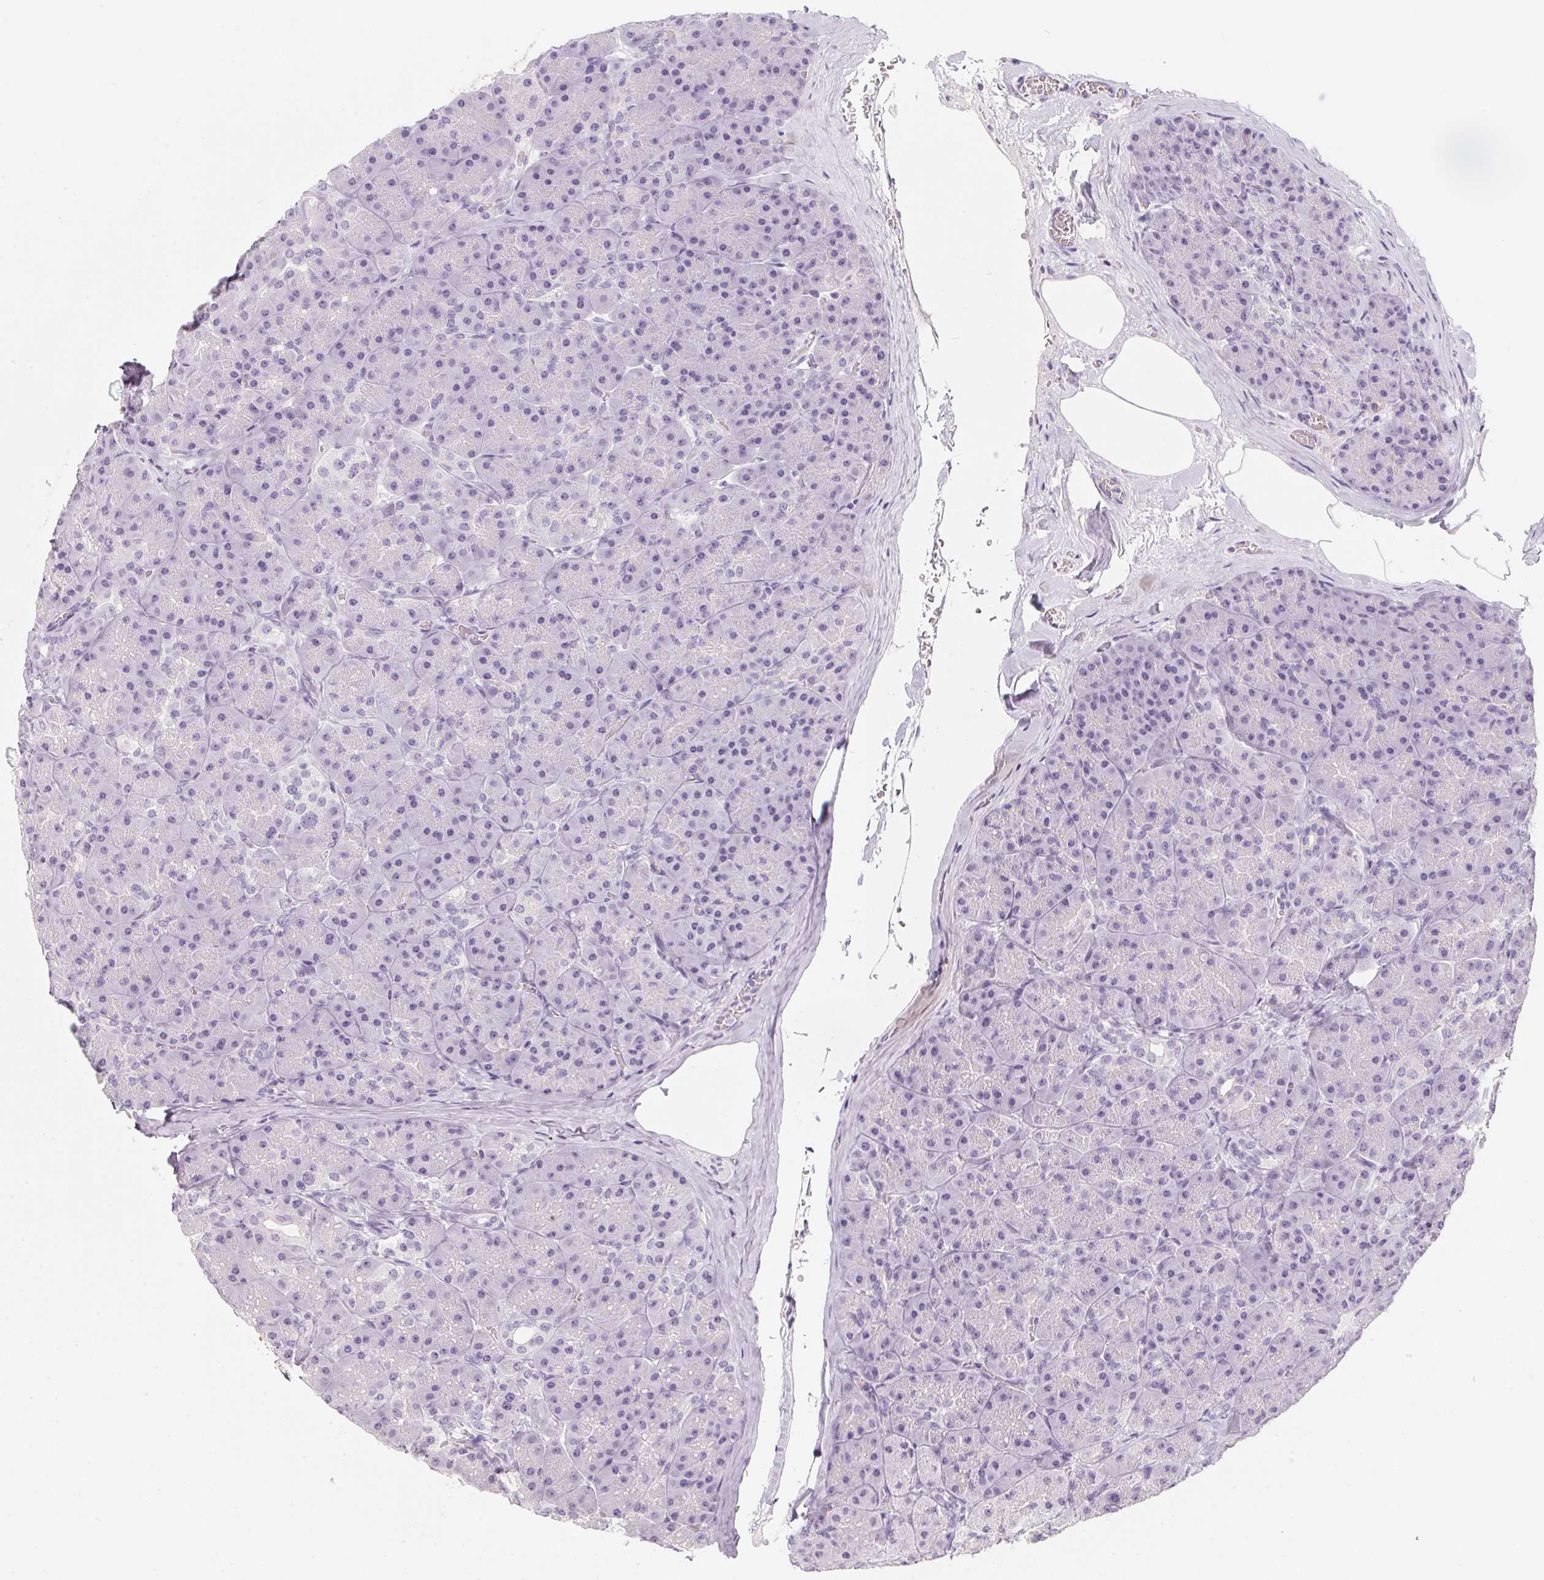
{"staining": {"intensity": "negative", "quantity": "none", "location": "none"}, "tissue": "pancreas", "cell_type": "Exocrine glandular cells", "image_type": "normal", "snomed": [{"axis": "morphology", "description": "Normal tissue, NOS"}, {"axis": "topography", "description": "Pancreas"}], "caption": "Immunohistochemistry (IHC) of unremarkable pancreas demonstrates no staining in exocrine glandular cells. (Brightfield microscopy of DAB (3,3'-diaminobenzidine) immunohistochemistry at high magnification).", "gene": "CAPZA3", "patient": {"sex": "male", "age": 57}}